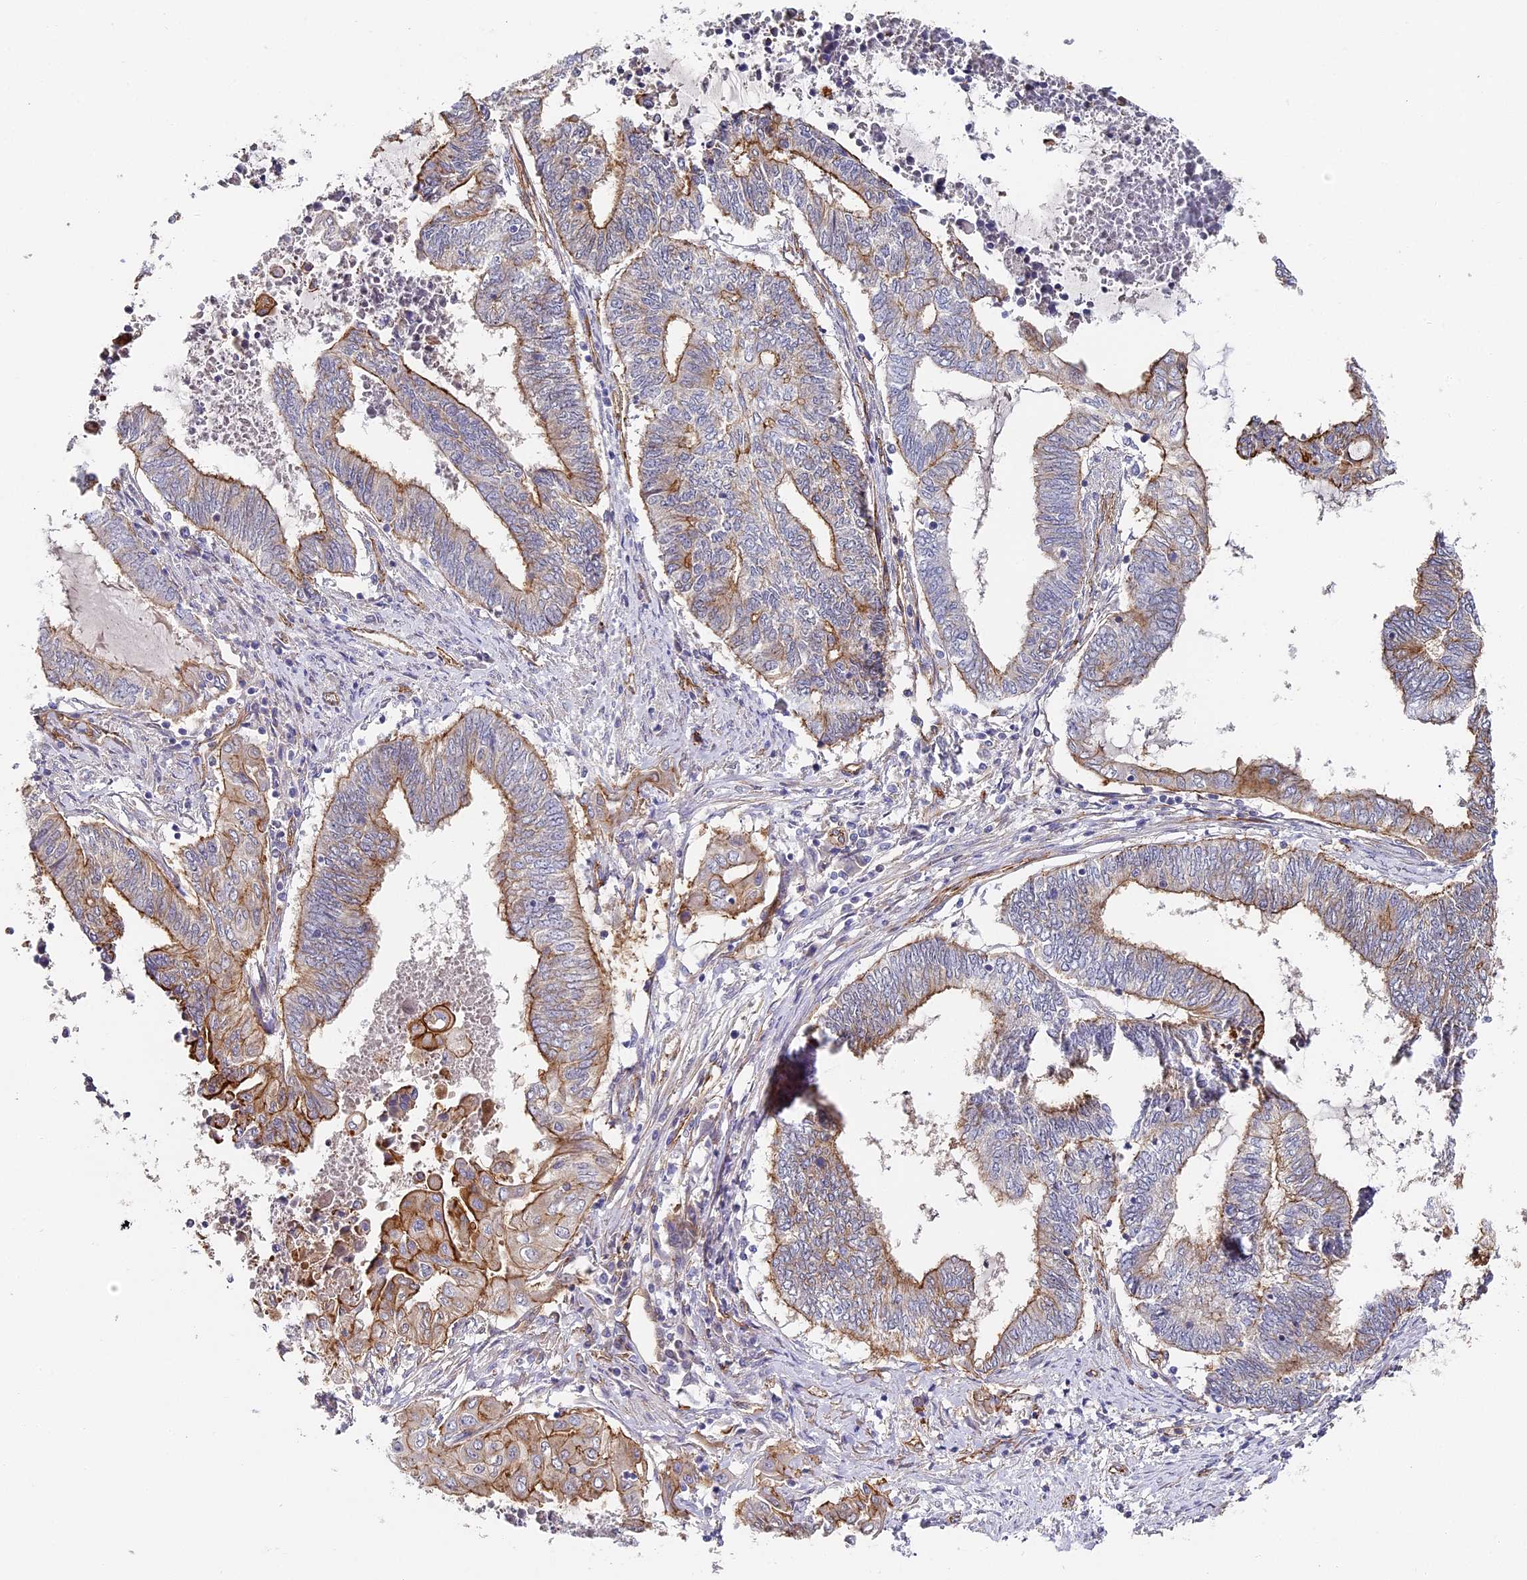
{"staining": {"intensity": "weak", "quantity": "25%-75%", "location": "cytoplasmic/membranous"}, "tissue": "endometrial cancer", "cell_type": "Tumor cells", "image_type": "cancer", "snomed": [{"axis": "morphology", "description": "Adenocarcinoma, NOS"}, {"axis": "topography", "description": "Uterus"}, {"axis": "topography", "description": "Endometrium"}], "caption": "Protein analysis of endometrial adenocarcinoma tissue displays weak cytoplasmic/membranous positivity in about 25%-75% of tumor cells.", "gene": "CCDC30", "patient": {"sex": "female", "age": 70}}